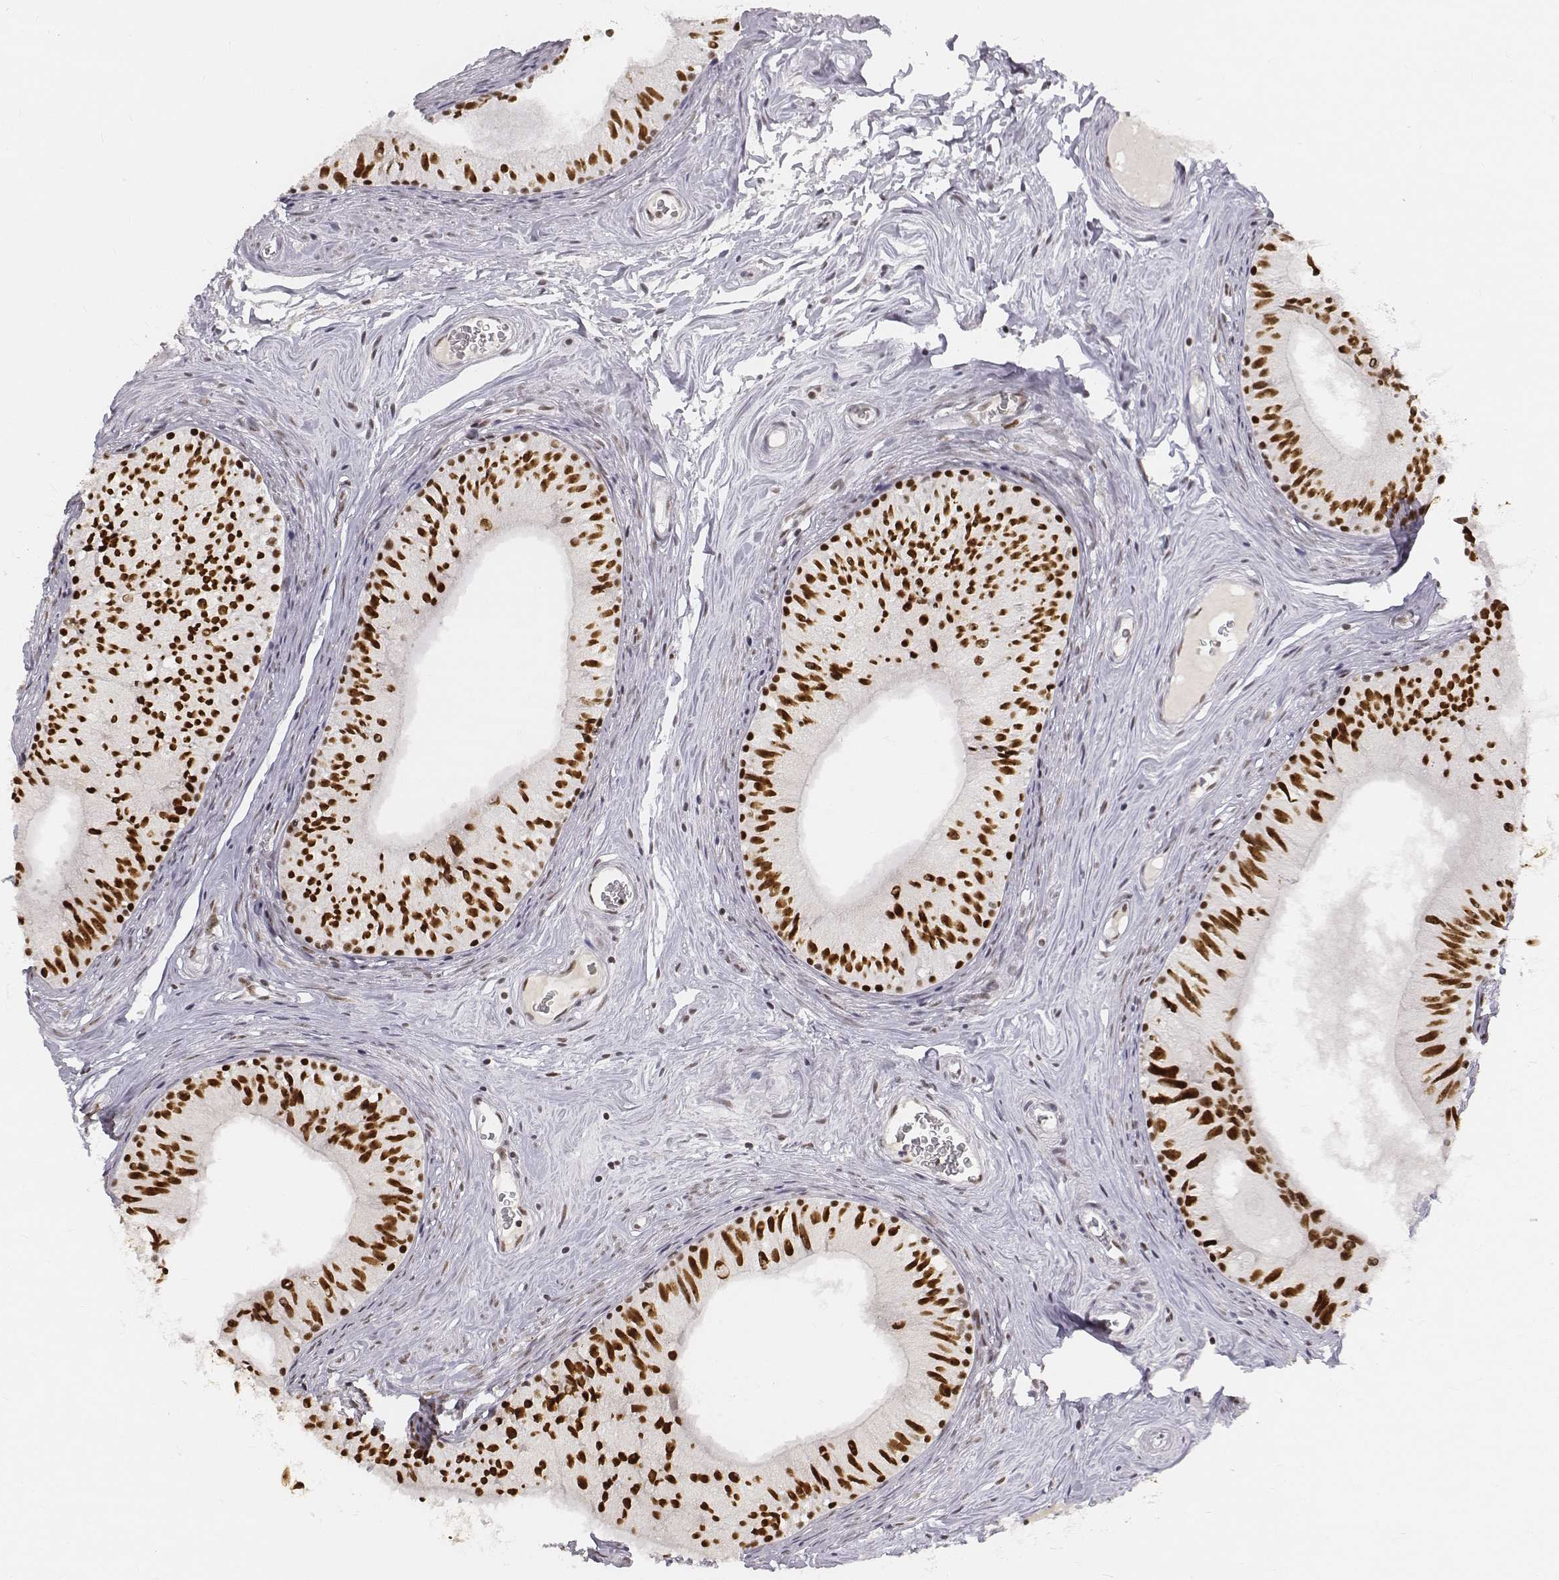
{"staining": {"intensity": "strong", "quantity": ">75%", "location": "nuclear"}, "tissue": "epididymis", "cell_type": "Glandular cells", "image_type": "normal", "snomed": [{"axis": "morphology", "description": "Normal tissue, NOS"}, {"axis": "topography", "description": "Epididymis"}], "caption": "Protein expression analysis of unremarkable human epididymis reveals strong nuclear expression in about >75% of glandular cells. (DAB (3,3'-diaminobenzidine) IHC, brown staining for protein, blue staining for nuclei).", "gene": "PHF6", "patient": {"sex": "male", "age": 52}}